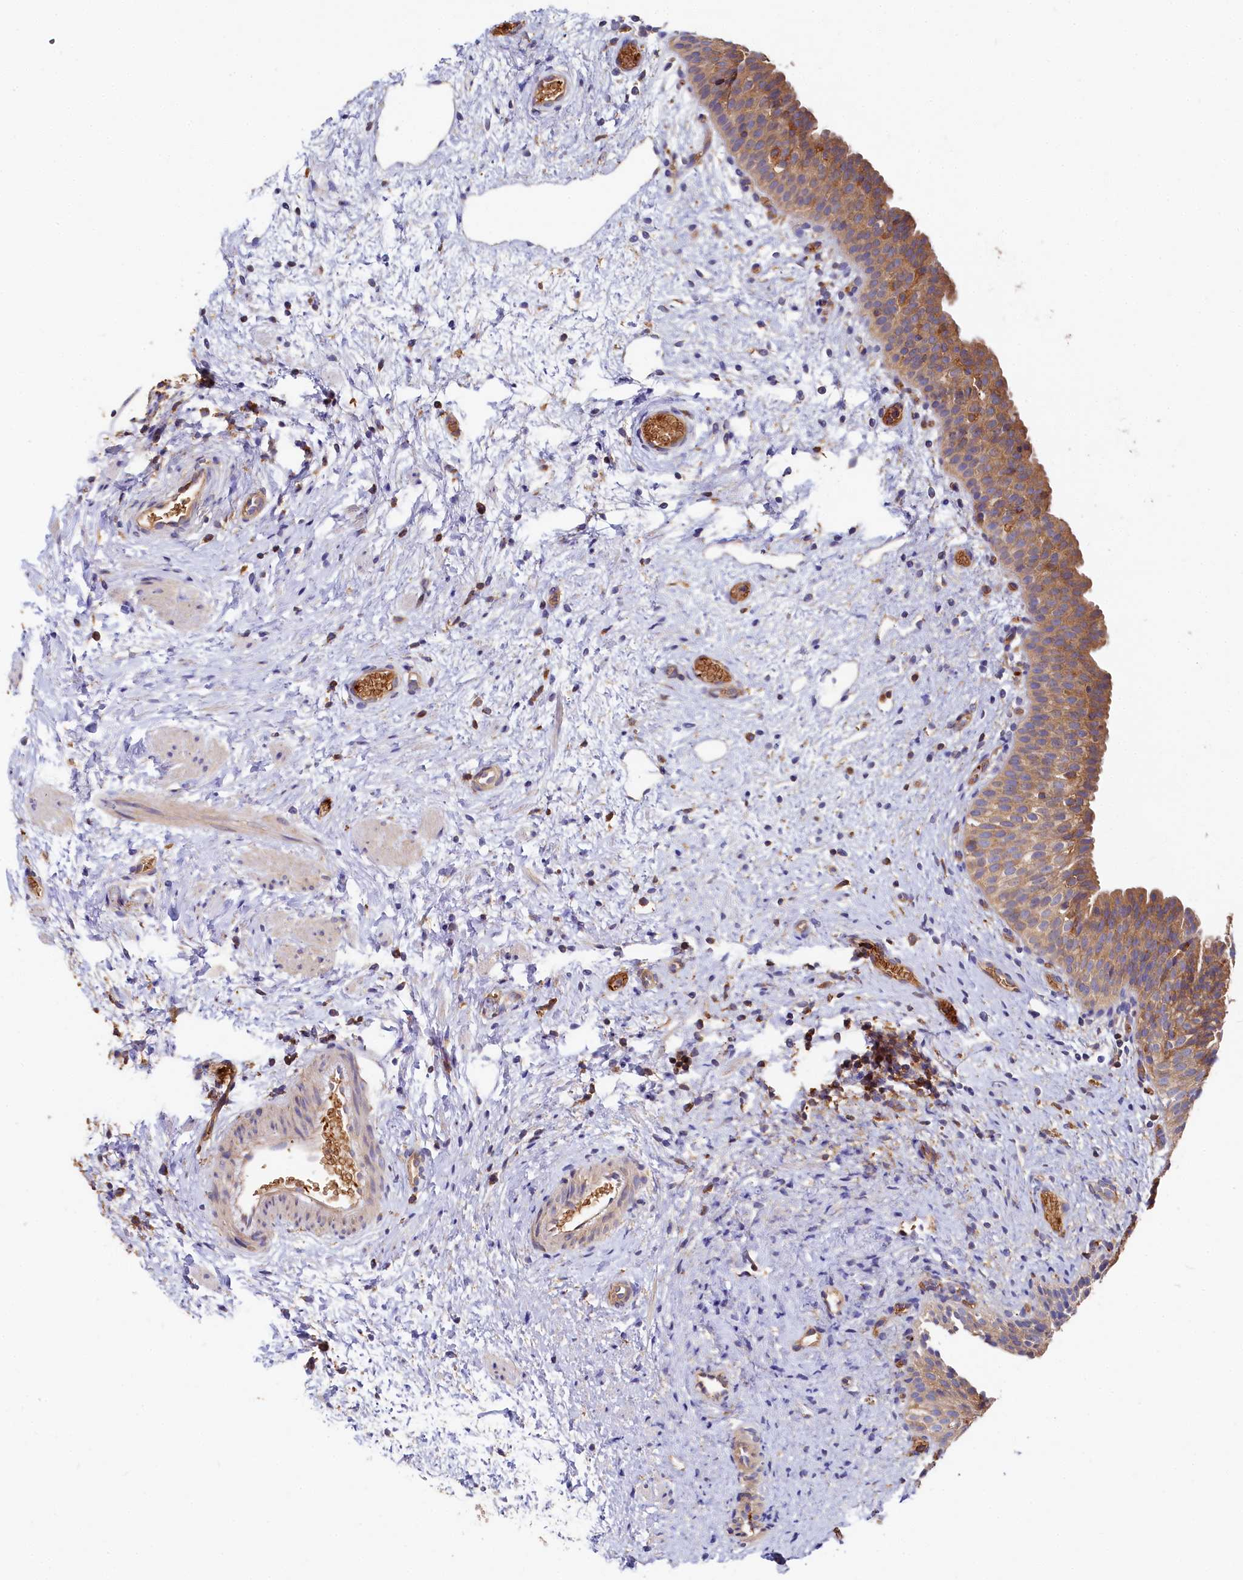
{"staining": {"intensity": "moderate", "quantity": "25%-75%", "location": "cytoplasmic/membranous"}, "tissue": "urinary bladder", "cell_type": "Urothelial cells", "image_type": "normal", "snomed": [{"axis": "morphology", "description": "Normal tissue, NOS"}, {"axis": "topography", "description": "Urinary bladder"}], "caption": "Urinary bladder stained with a brown dye shows moderate cytoplasmic/membranous positive staining in about 25%-75% of urothelial cells.", "gene": "PPIP5K1", "patient": {"sex": "male", "age": 1}}